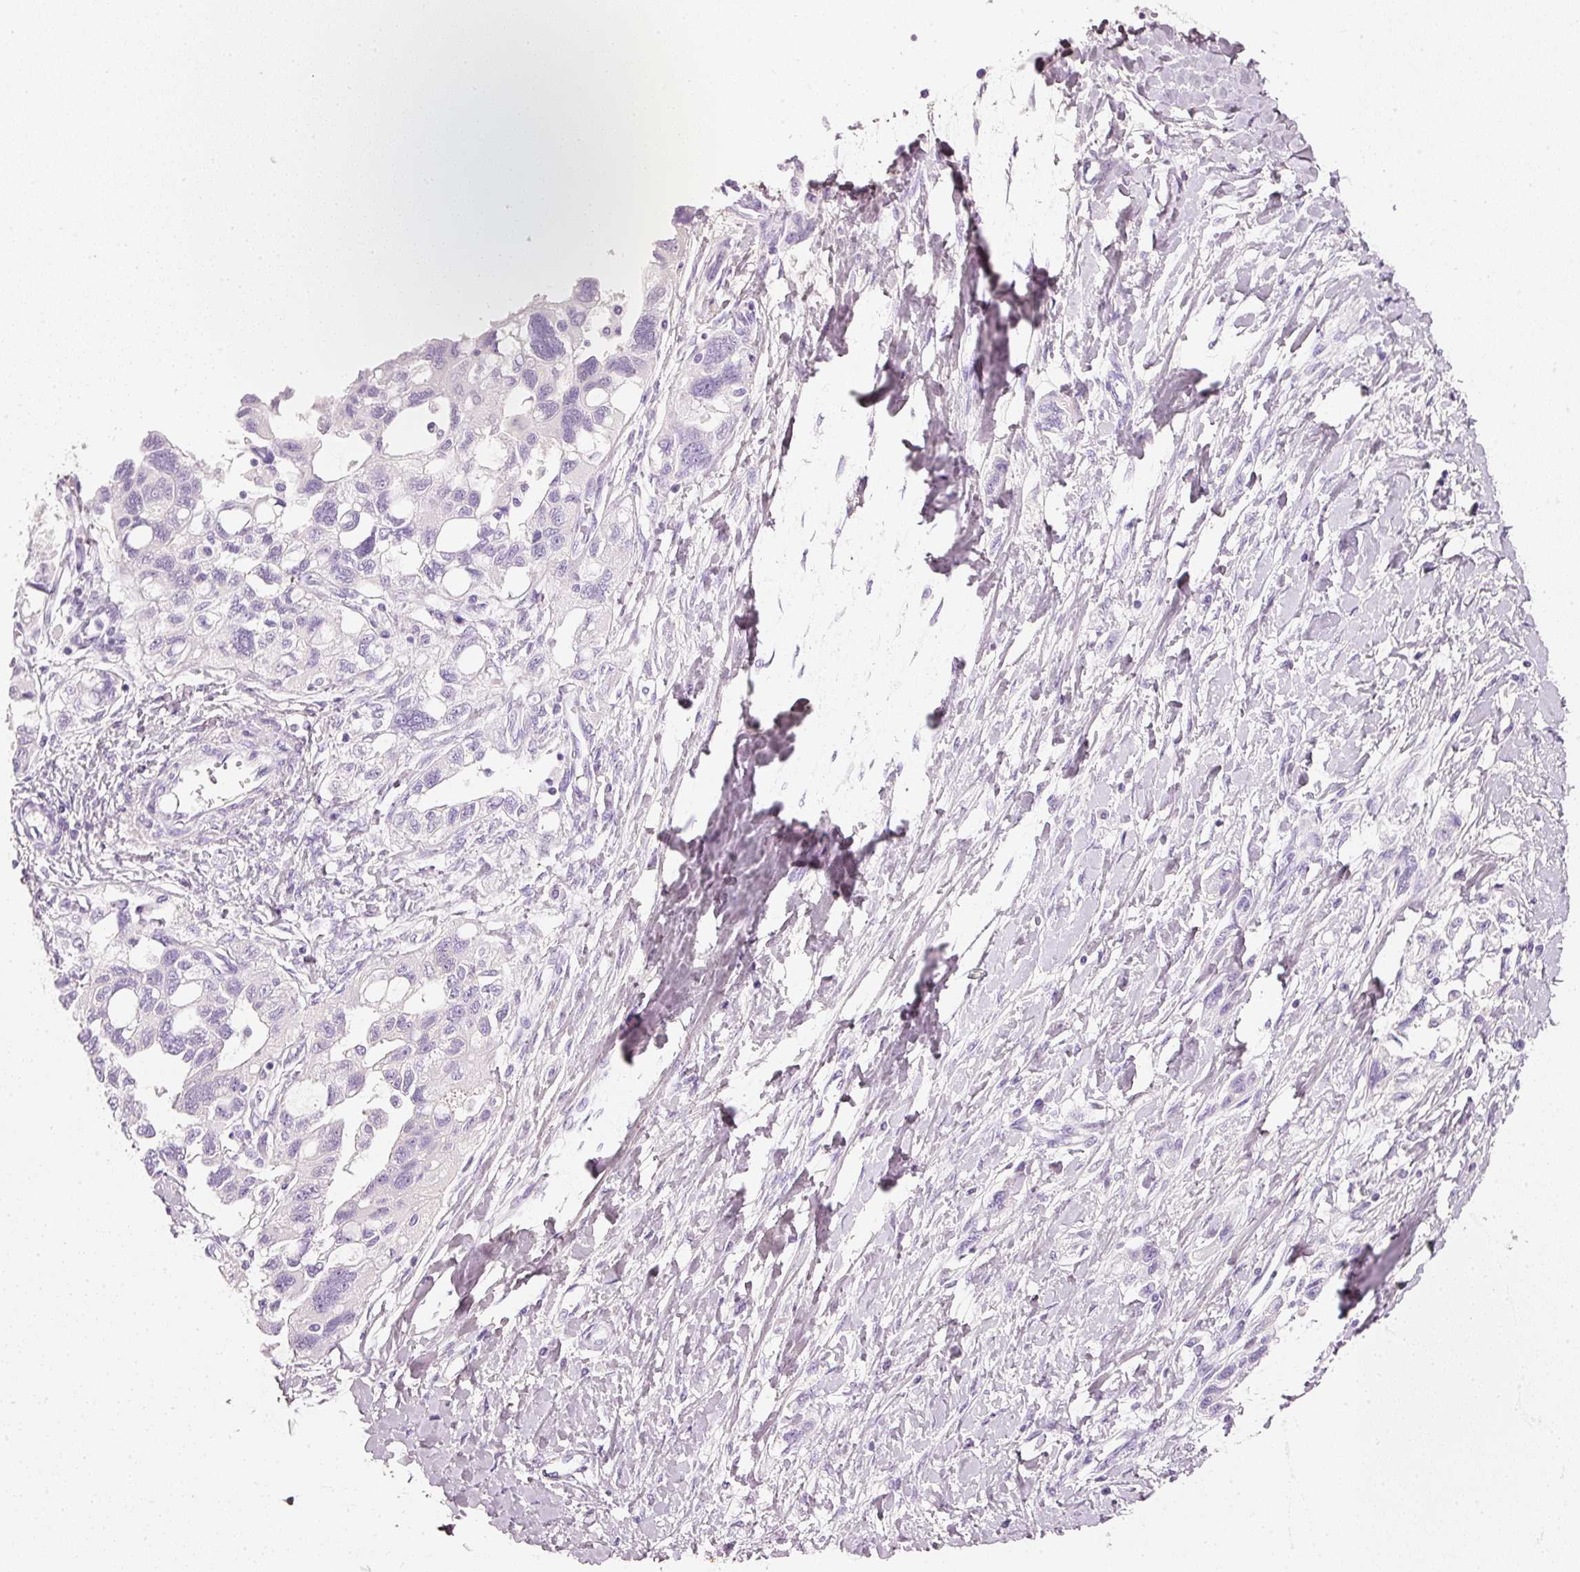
{"staining": {"intensity": "negative", "quantity": "none", "location": "none"}, "tissue": "ovarian cancer", "cell_type": "Tumor cells", "image_type": "cancer", "snomed": [{"axis": "morphology", "description": "Carcinoma, NOS"}, {"axis": "morphology", "description": "Cystadenocarcinoma, serous, NOS"}, {"axis": "topography", "description": "Ovary"}], "caption": "Immunohistochemistry of human serous cystadenocarcinoma (ovarian) demonstrates no positivity in tumor cells.", "gene": "PDXDC1", "patient": {"sex": "female", "age": 69}}